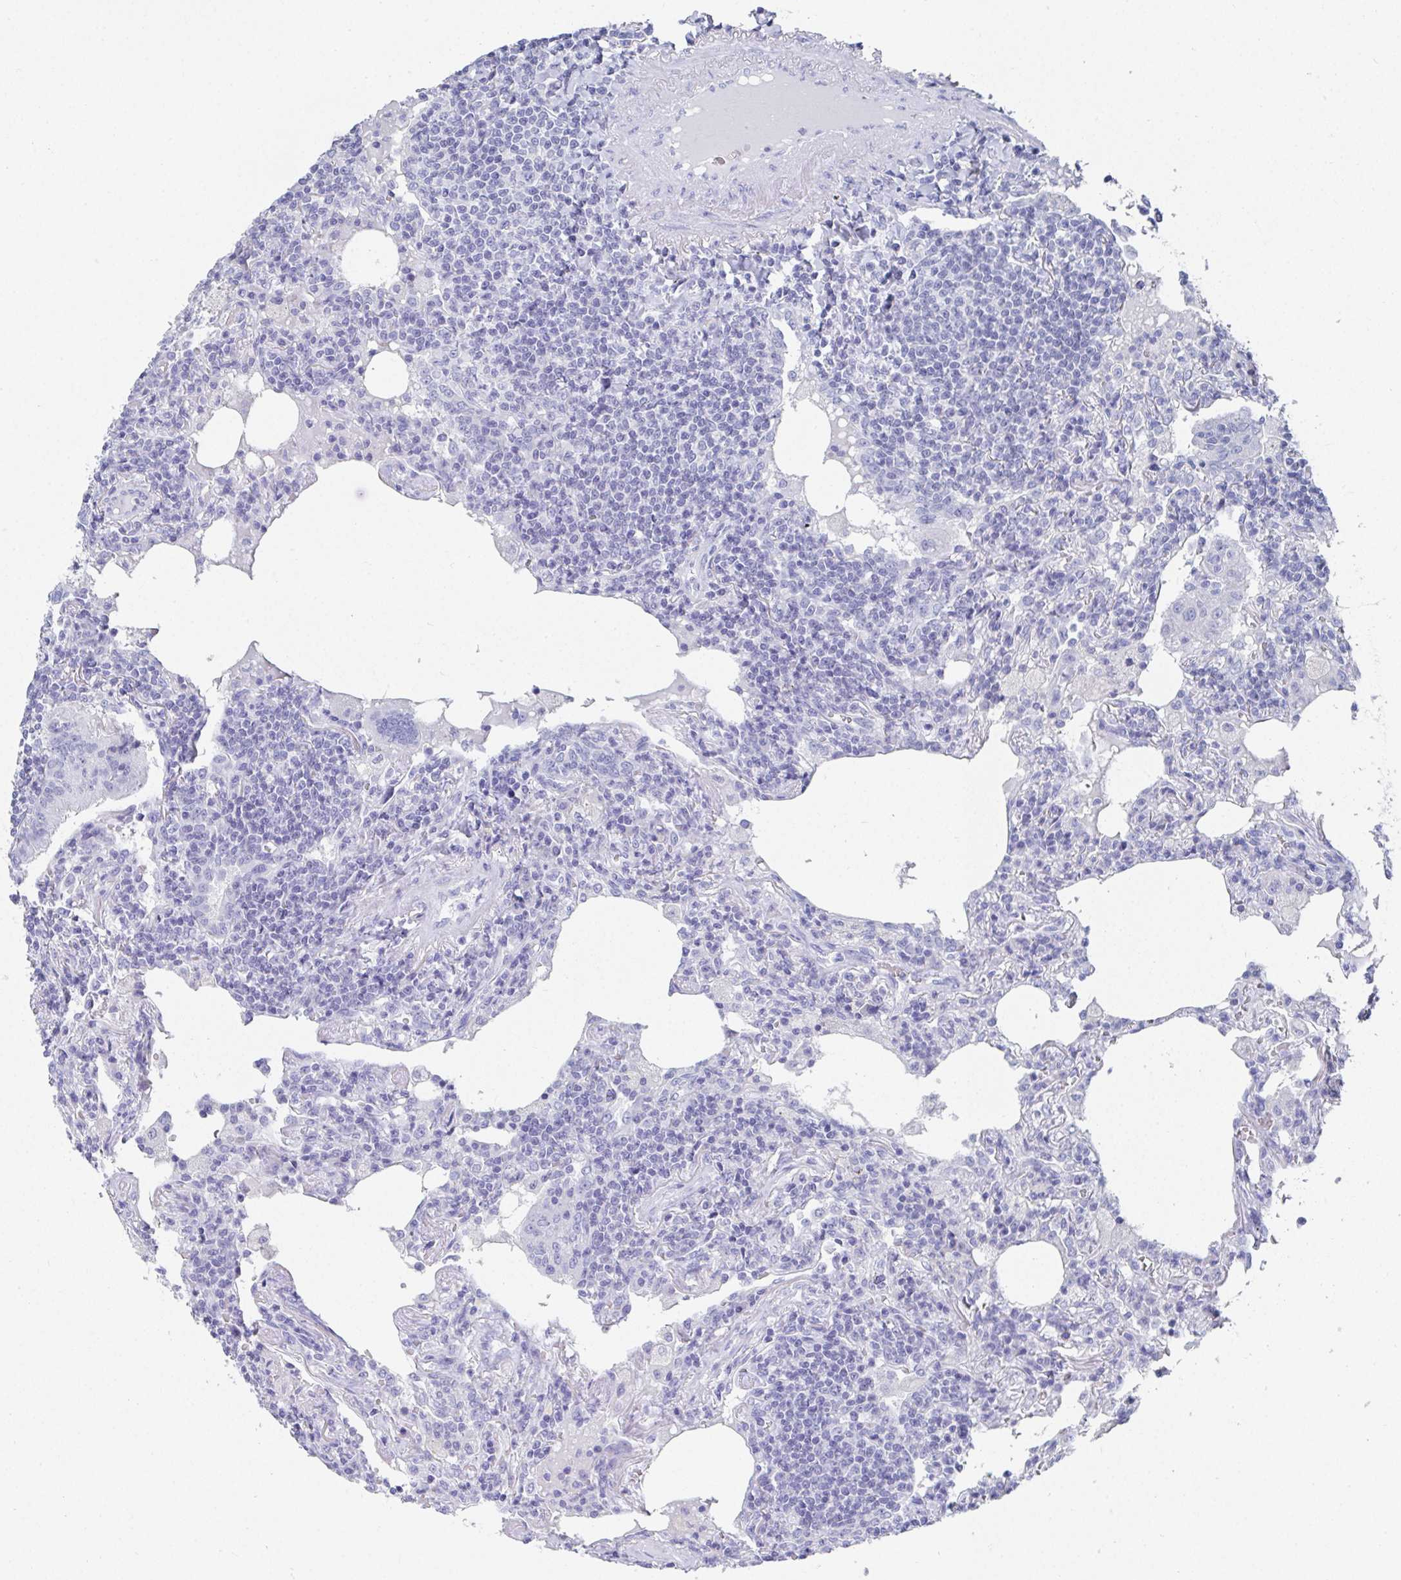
{"staining": {"intensity": "negative", "quantity": "none", "location": "none"}, "tissue": "lymphoma", "cell_type": "Tumor cells", "image_type": "cancer", "snomed": [{"axis": "morphology", "description": "Malignant lymphoma, non-Hodgkin's type, Low grade"}, {"axis": "topography", "description": "Lung"}], "caption": "DAB immunohistochemical staining of lymphoma displays no significant positivity in tumor cells.", "gene": "GRIA1", "patient": {"sex": "female", "age": 71}}